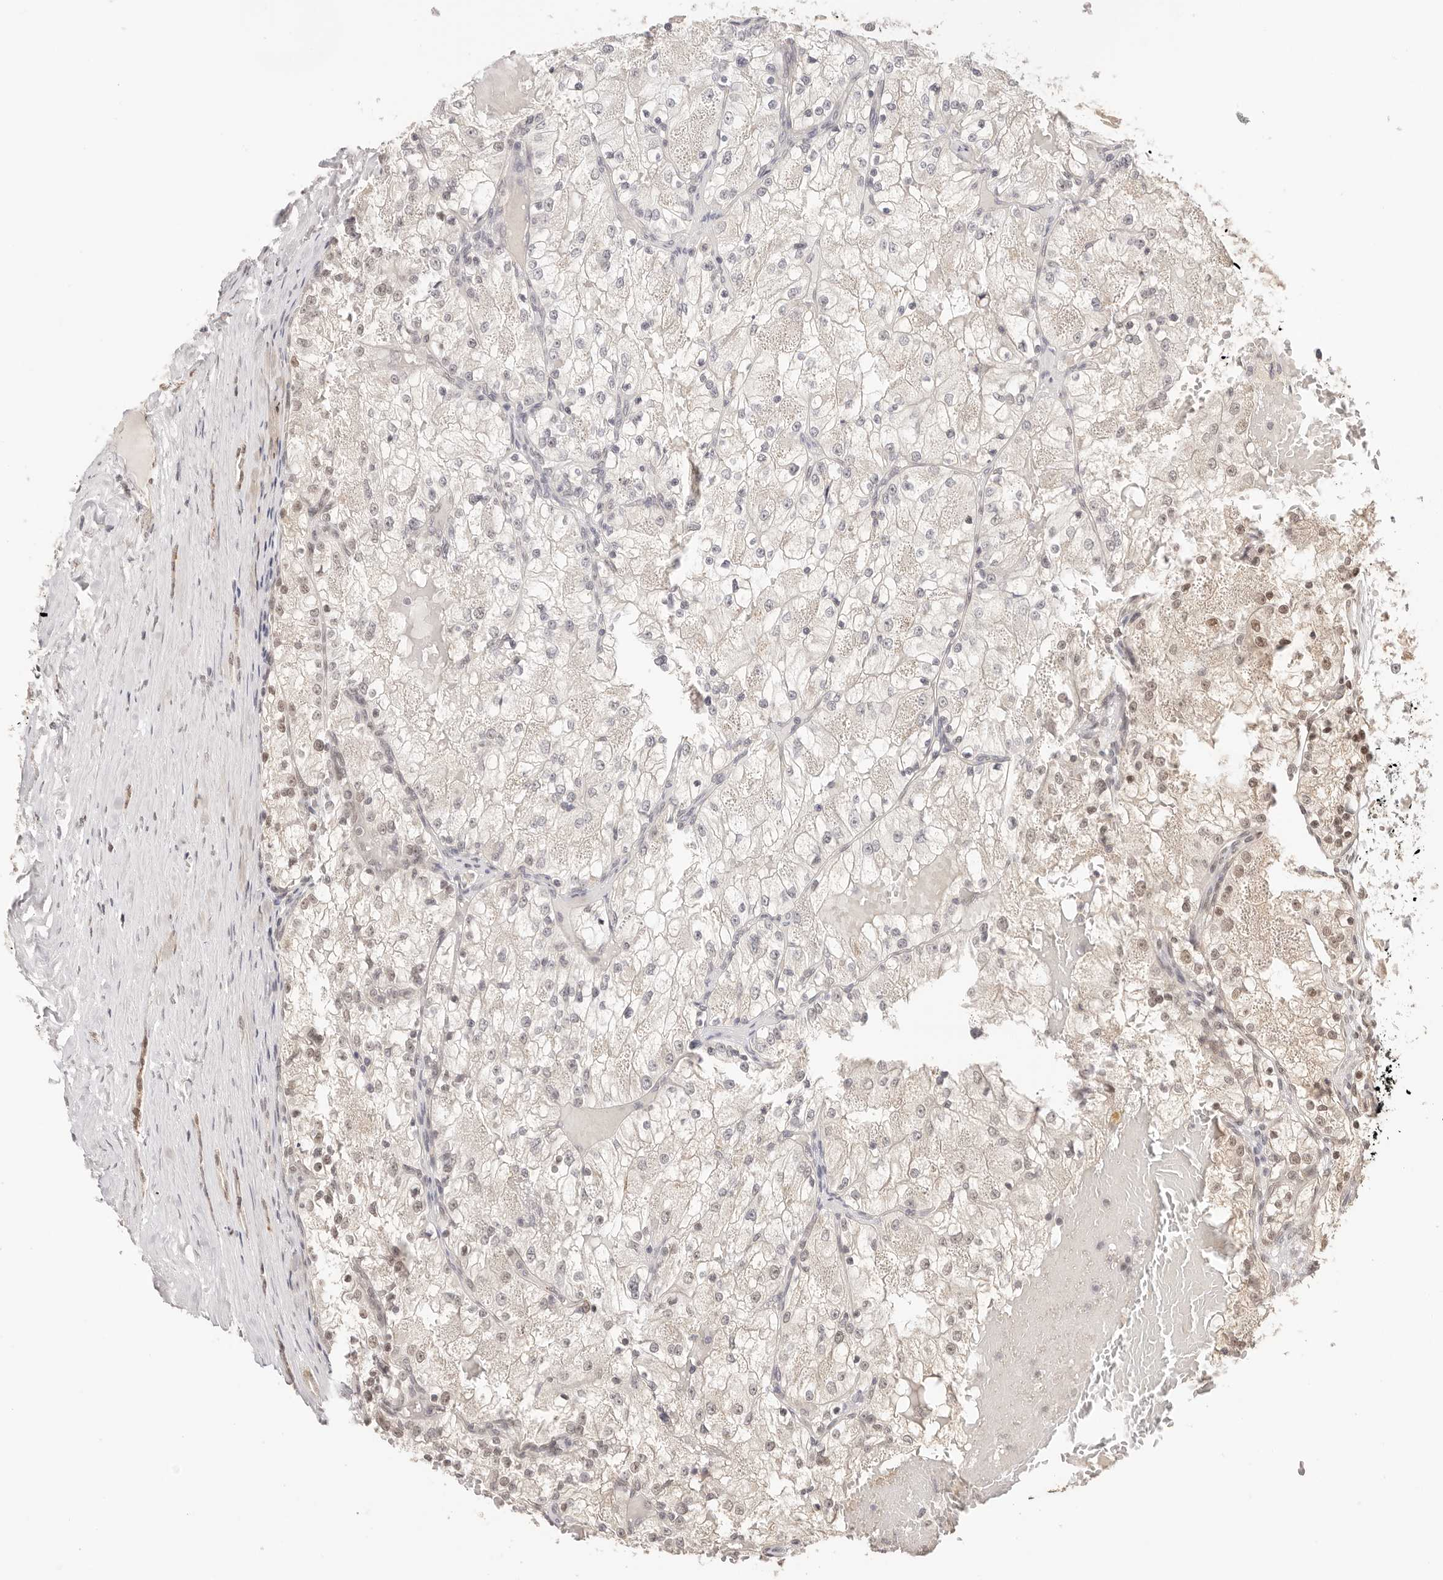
{"staining": {"intensity": "moderate", "quantity": "<25%", "location": "nuclear"}, "tissue": "renal cancer", "cell_type": "Tumor cells", "image_type": "cancer", "snomed": [{"axis": "morphology", "description": "Normal tissue, NOS"}, {"axis": "morphology", "description": "Adenocarcinoma, NOS"}, {"axis": "topography", "description": "Kidney"}], "caption": "This histopathology image shows immunohistochemistry (IHC) staining of renal cancer (adenocarcinoma), with low moderate nuclear positivity in about <25% of tumor cells.", "gene": "RFC3", "patient": {"sex": "male", "age": 68}}